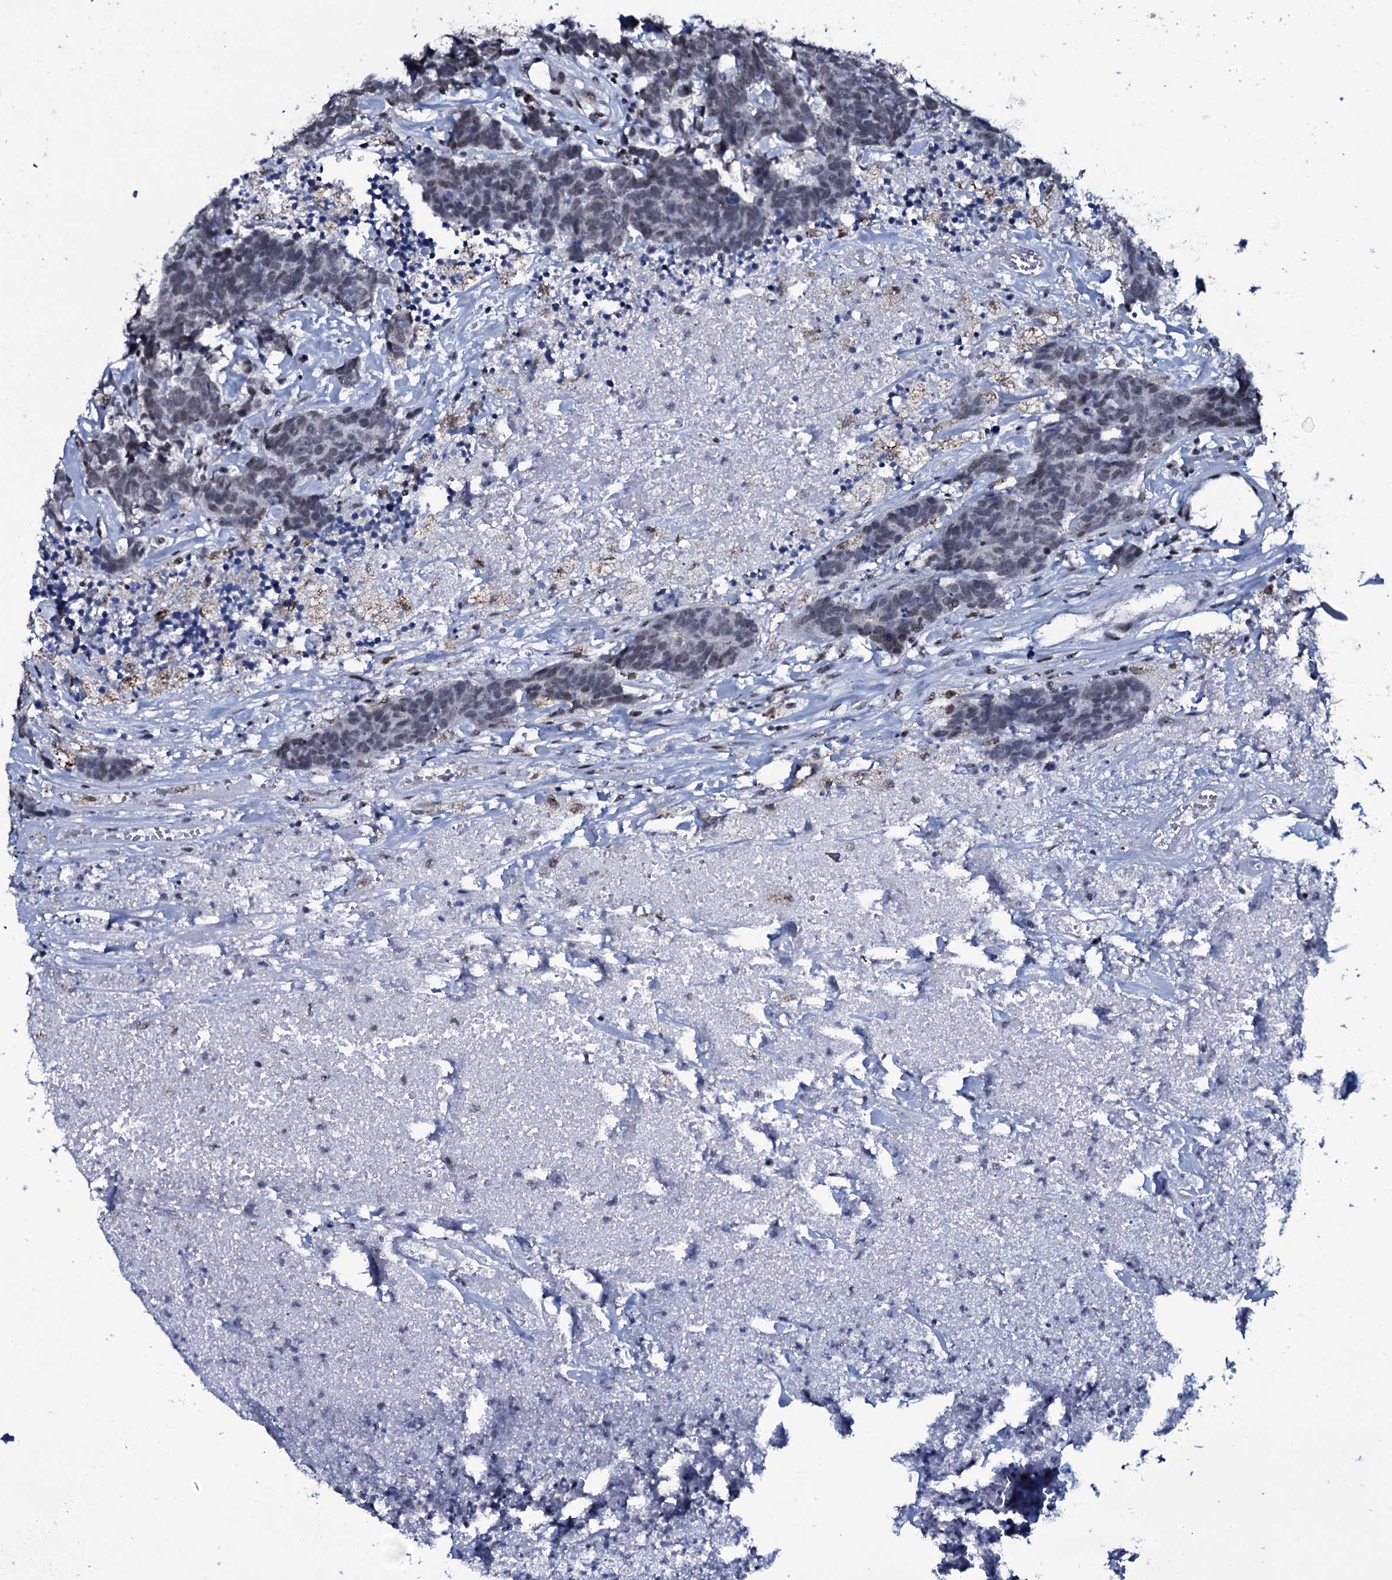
{"staining": {"intensity": "weak", "quantity": "<25%", "location": "nuclear"}, "tissue": "carcinoid", "cell_type": "Tumor cells", "image_type": "cancer", "snomed": [{"axis": "morphology", "description": "Carcinoma, NOS"}, {"axis": "morphology", "description": "Carcinoid, malignant, NOS"}, {"axis": "topography", "description": "Urinary bladder"}], "caption": "Protein analysis of malignant carcinoid demonstrates no significant staining in tumor cells.", "gene": "ZMIZ2", "patient": {"sex": "male", "age": 57}}